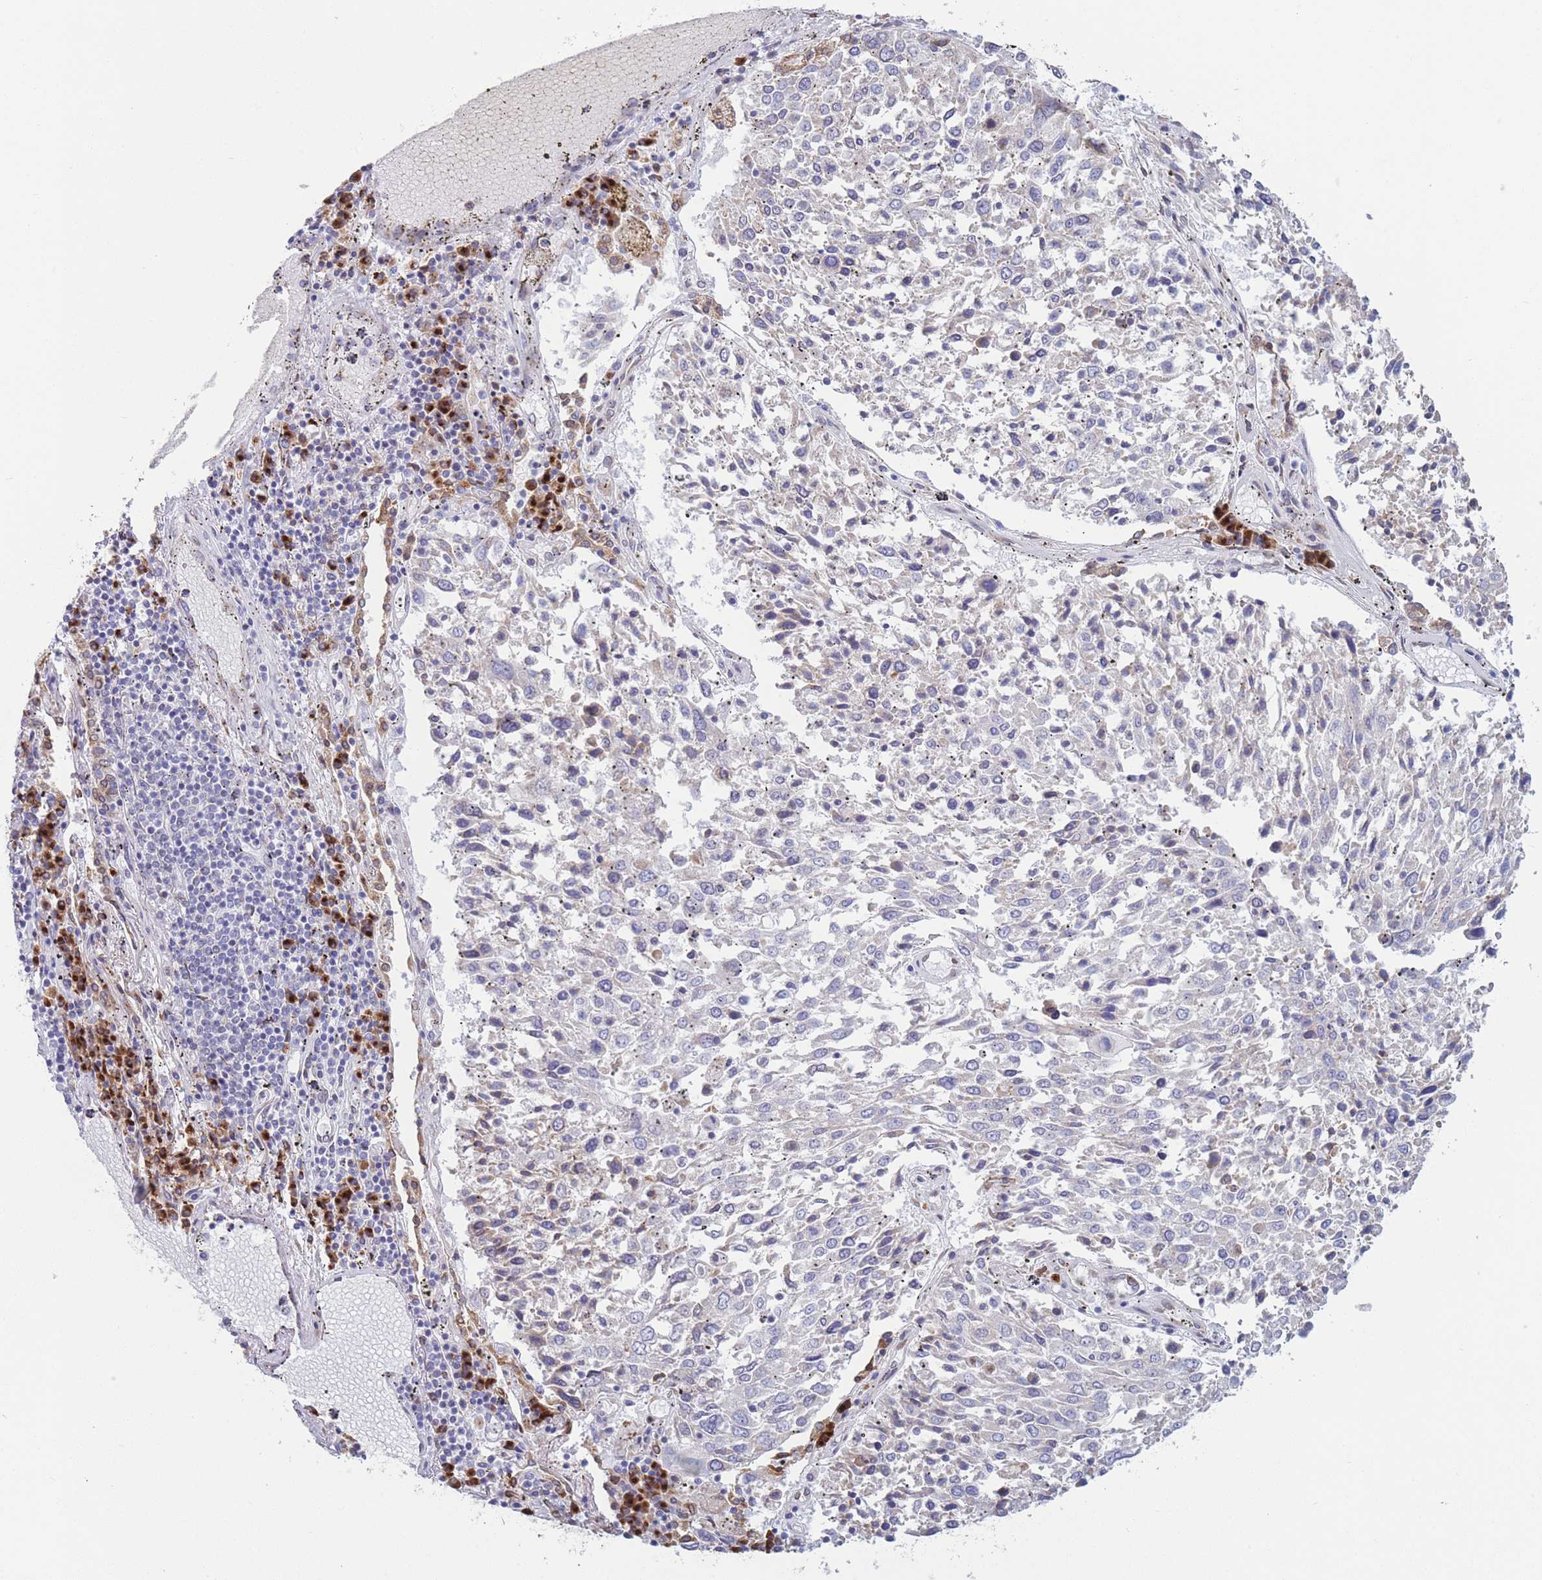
{"staining": {"intensity": "negative", "quantity": "none", "location": "none"}, "tissue": "lung cancer", "cell_type": "Tumor cells", "image_type": "cancer", "snomed": [{"axis": "morphology", "description": "Squamous cell carcinoma, NOS"}, {"axis": "topography", "description": "Lung"}], "caption": "Tumor cells are negative for brown protein staining in lung cancer (squamous cell carcinoma).", "gene": "MRPL30", "patient": {"sex": "male", "age": 65}}